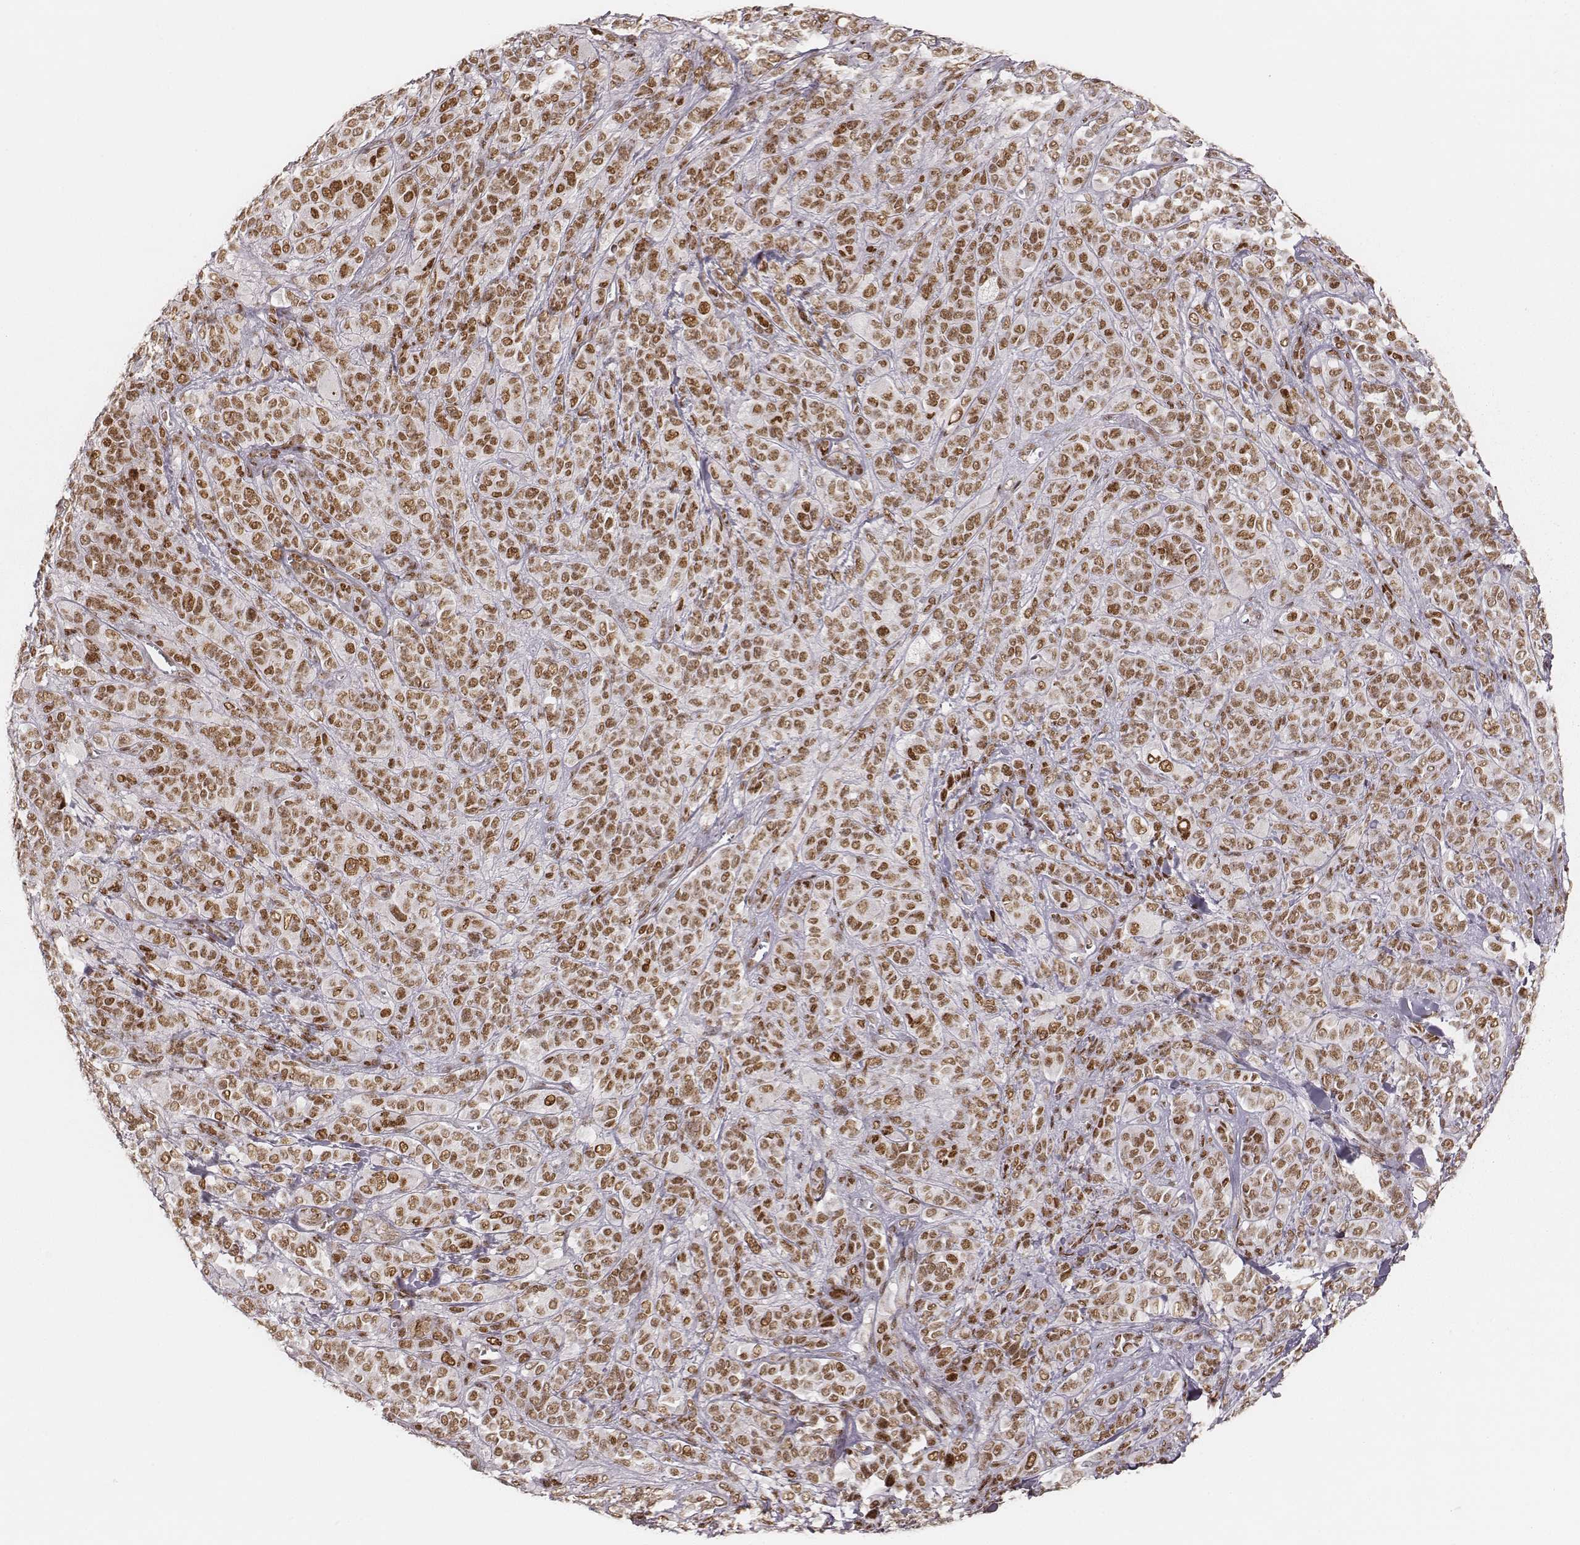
{"staining": {"intensity": "strong", "quantity": ">75%", "location": "nuclear"}, "tissue": "melanoma", "cell_type": "Tumor cells", "image_type": "cancer", "snomed": [{"axis": "morphology", "description": "Malignant melanoma, NOS"}, {"axis": "topography", "description": "Skin"}], "caption": "Approximately >75% of tumor cells in human malignant melanoma exhibit strong nuclear protein positivity as visualized by brown immunohistochemical staining.", "gene": "HNRNPC", "patient": {"sex": "female", "age": 87}}